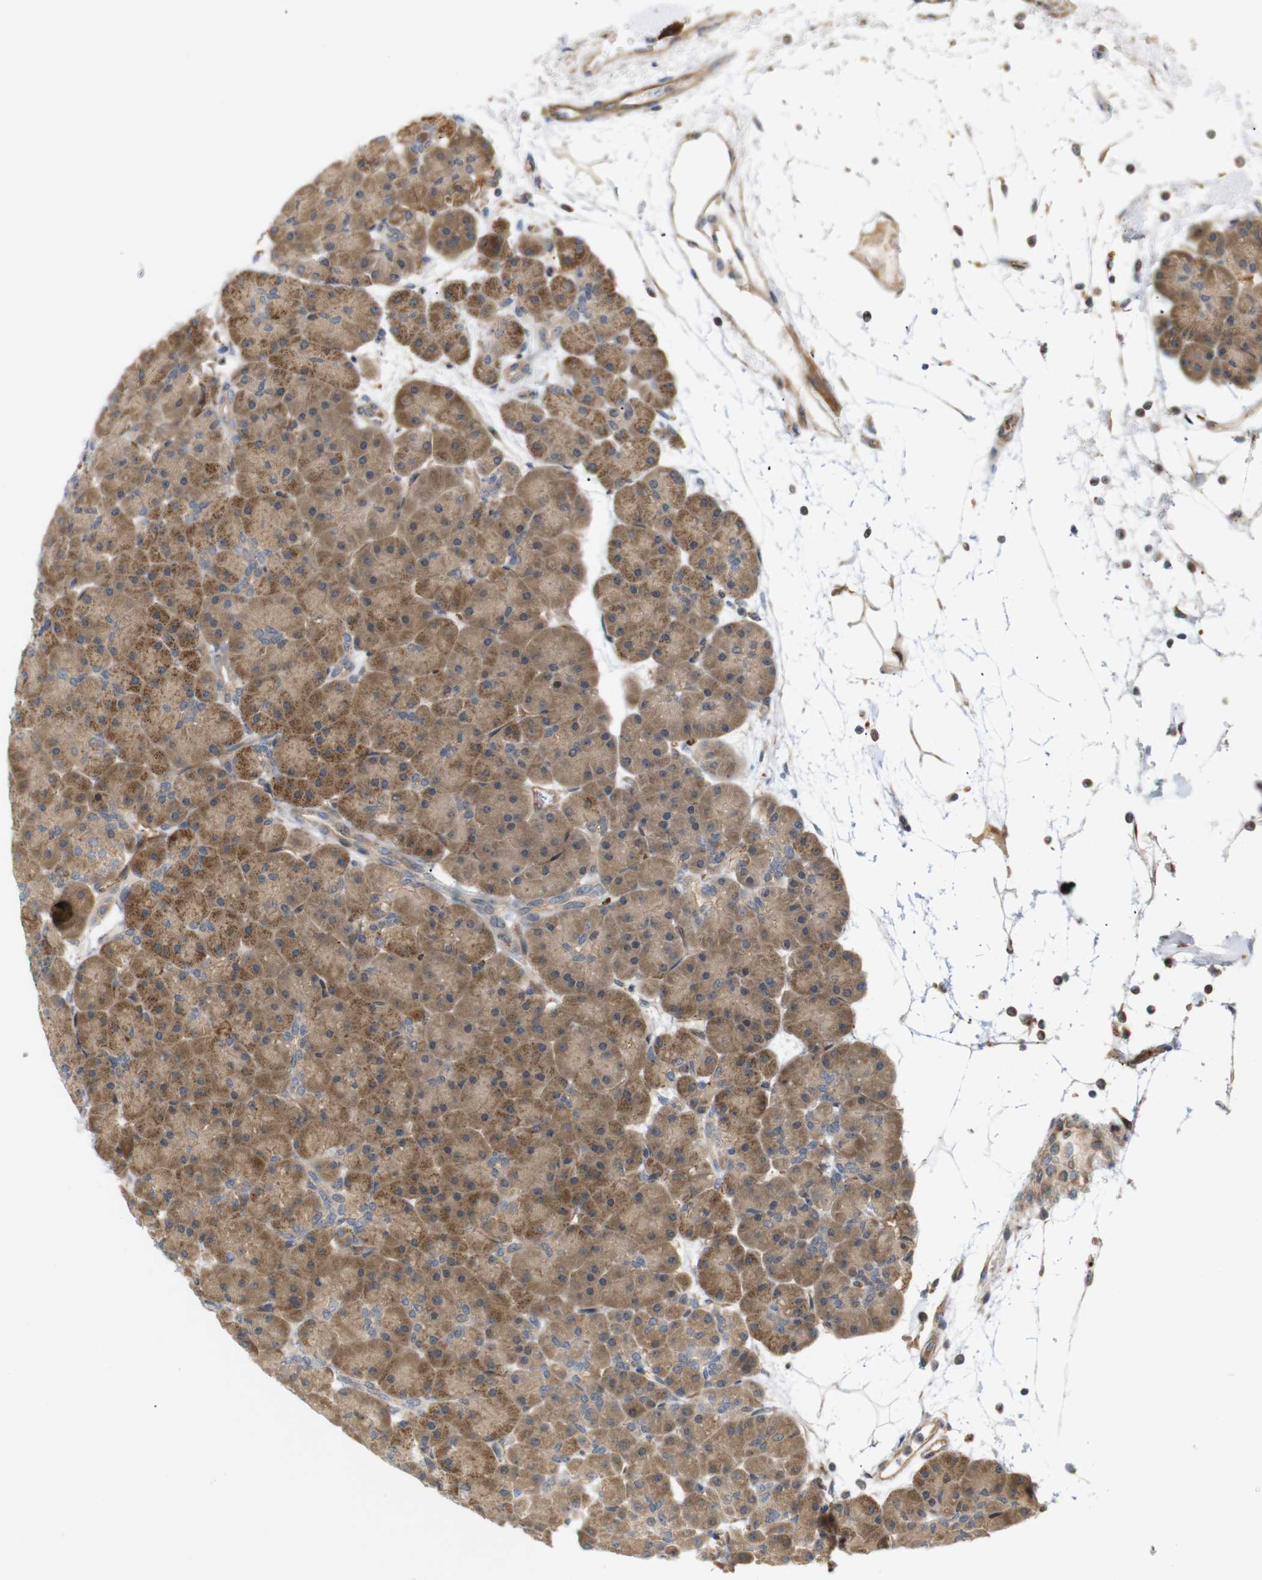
{"staining": {"intensity": "moderate", "quantity": ">75%", "location": "cytoplasmic/membranous"}, "tissue": "pancreas", "cell_type": "Exocrine glandular cells", "image_type": "normal", "snomed": [{"axis": "morphology", "description": "Normal tissue, NOS"}, {"axis": "topography", "description": "Pancreas"}], "caption": "A medium amount of moderate cytoplasmic/membranous staining is identified in approximately >75% of exocrine glandular cells in unremarkable pancreas.", "gene": "RPTOR", "patient": {"sex": "male", "age": 66}}